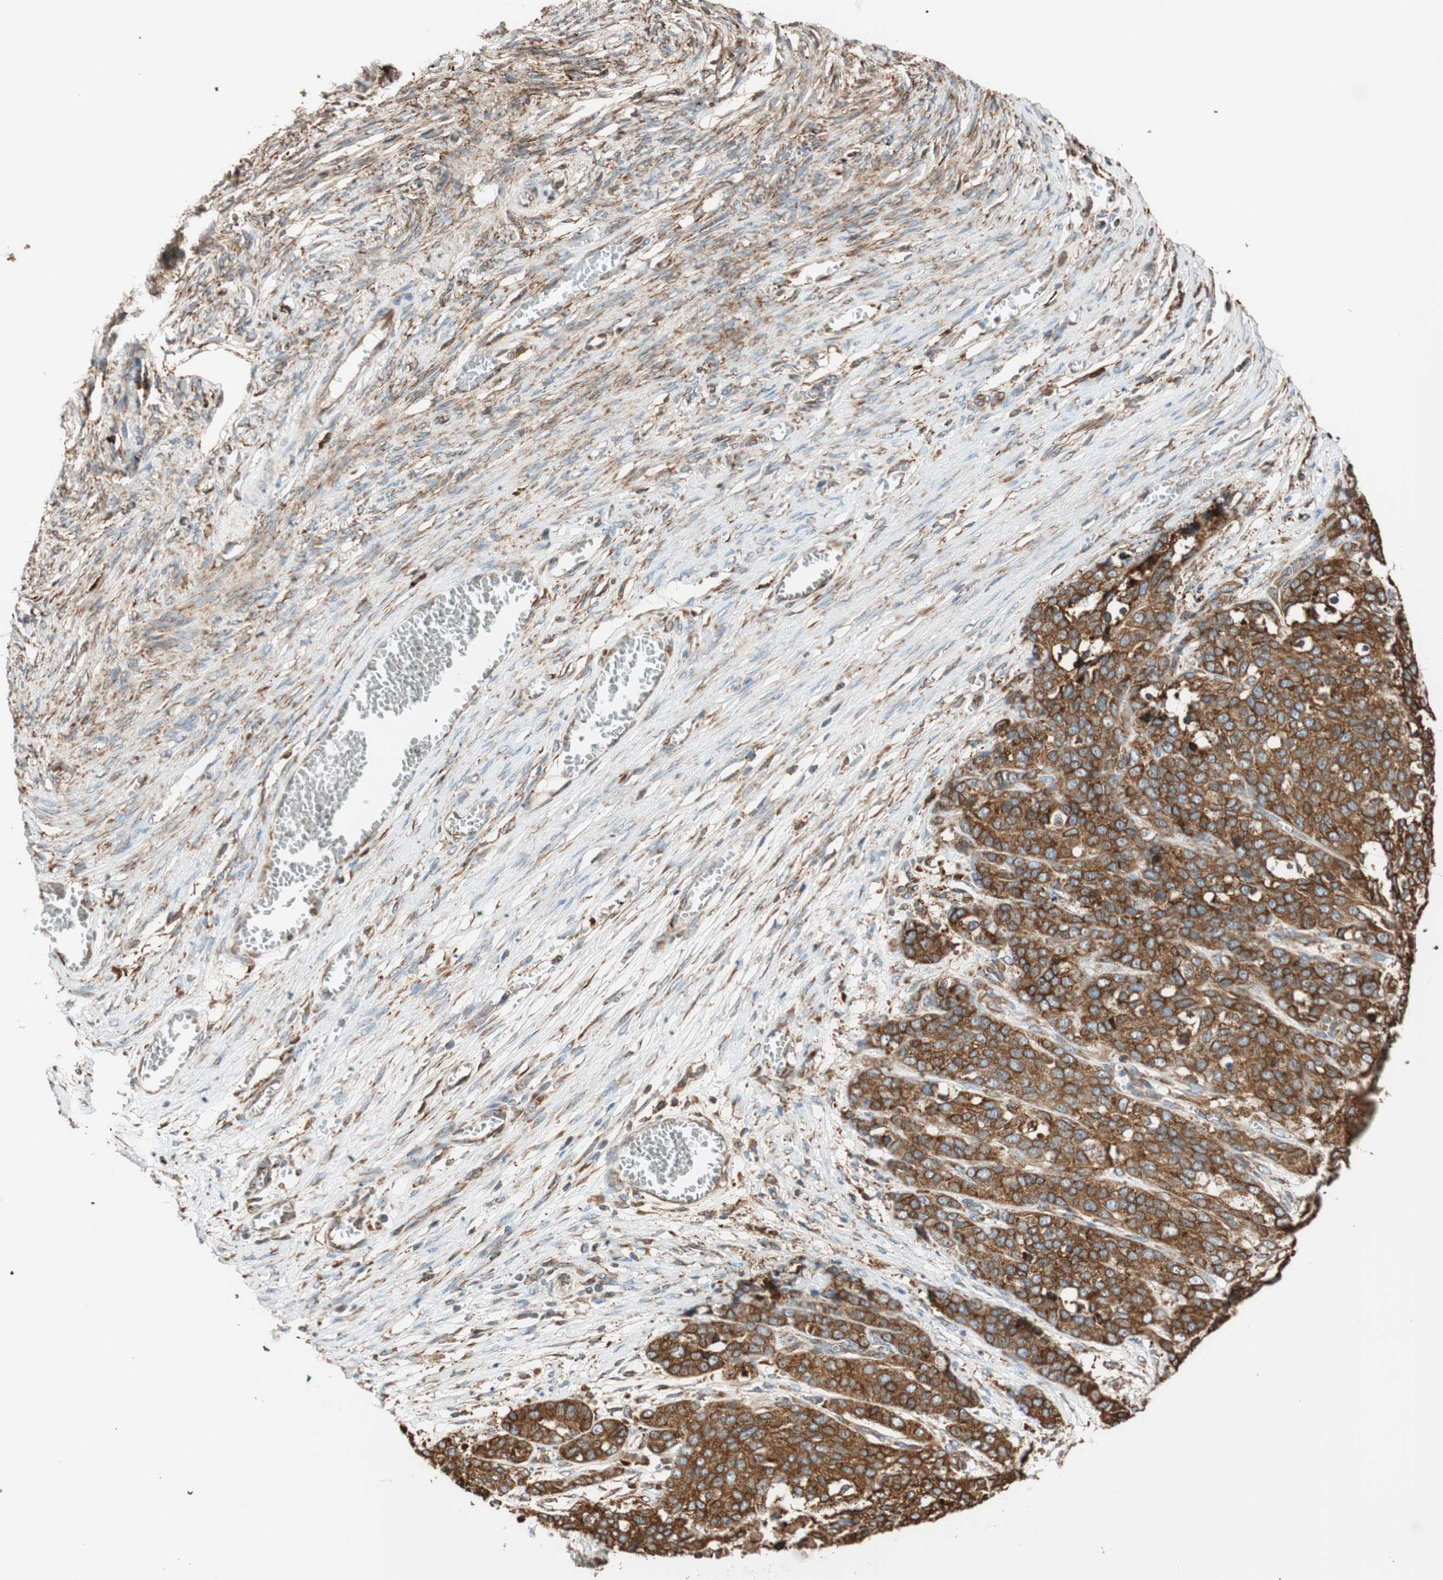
{"staining": {"intensity": "strong", "quantity": ">75%", "location": "cytoplasmic/membranous"}, "tissue": "ovarian cancer", "cell_type": "Tumor cells", "image_type": "cancer", "snomed": [{"axis": "morphology", "description": "Cystadenocarcinoma, serous, NOS"}, {"axis": "topography", "description": "Ovary"}], "caption": "Immunohistochemical staining of human ovarian serous cystadenocarcinoma reveals strong cytoplasmic/membranous protein expression in about >75% of tumor cells.", "gene": "PRKCSH", "patient": {"sex": "female", "age": 44}}